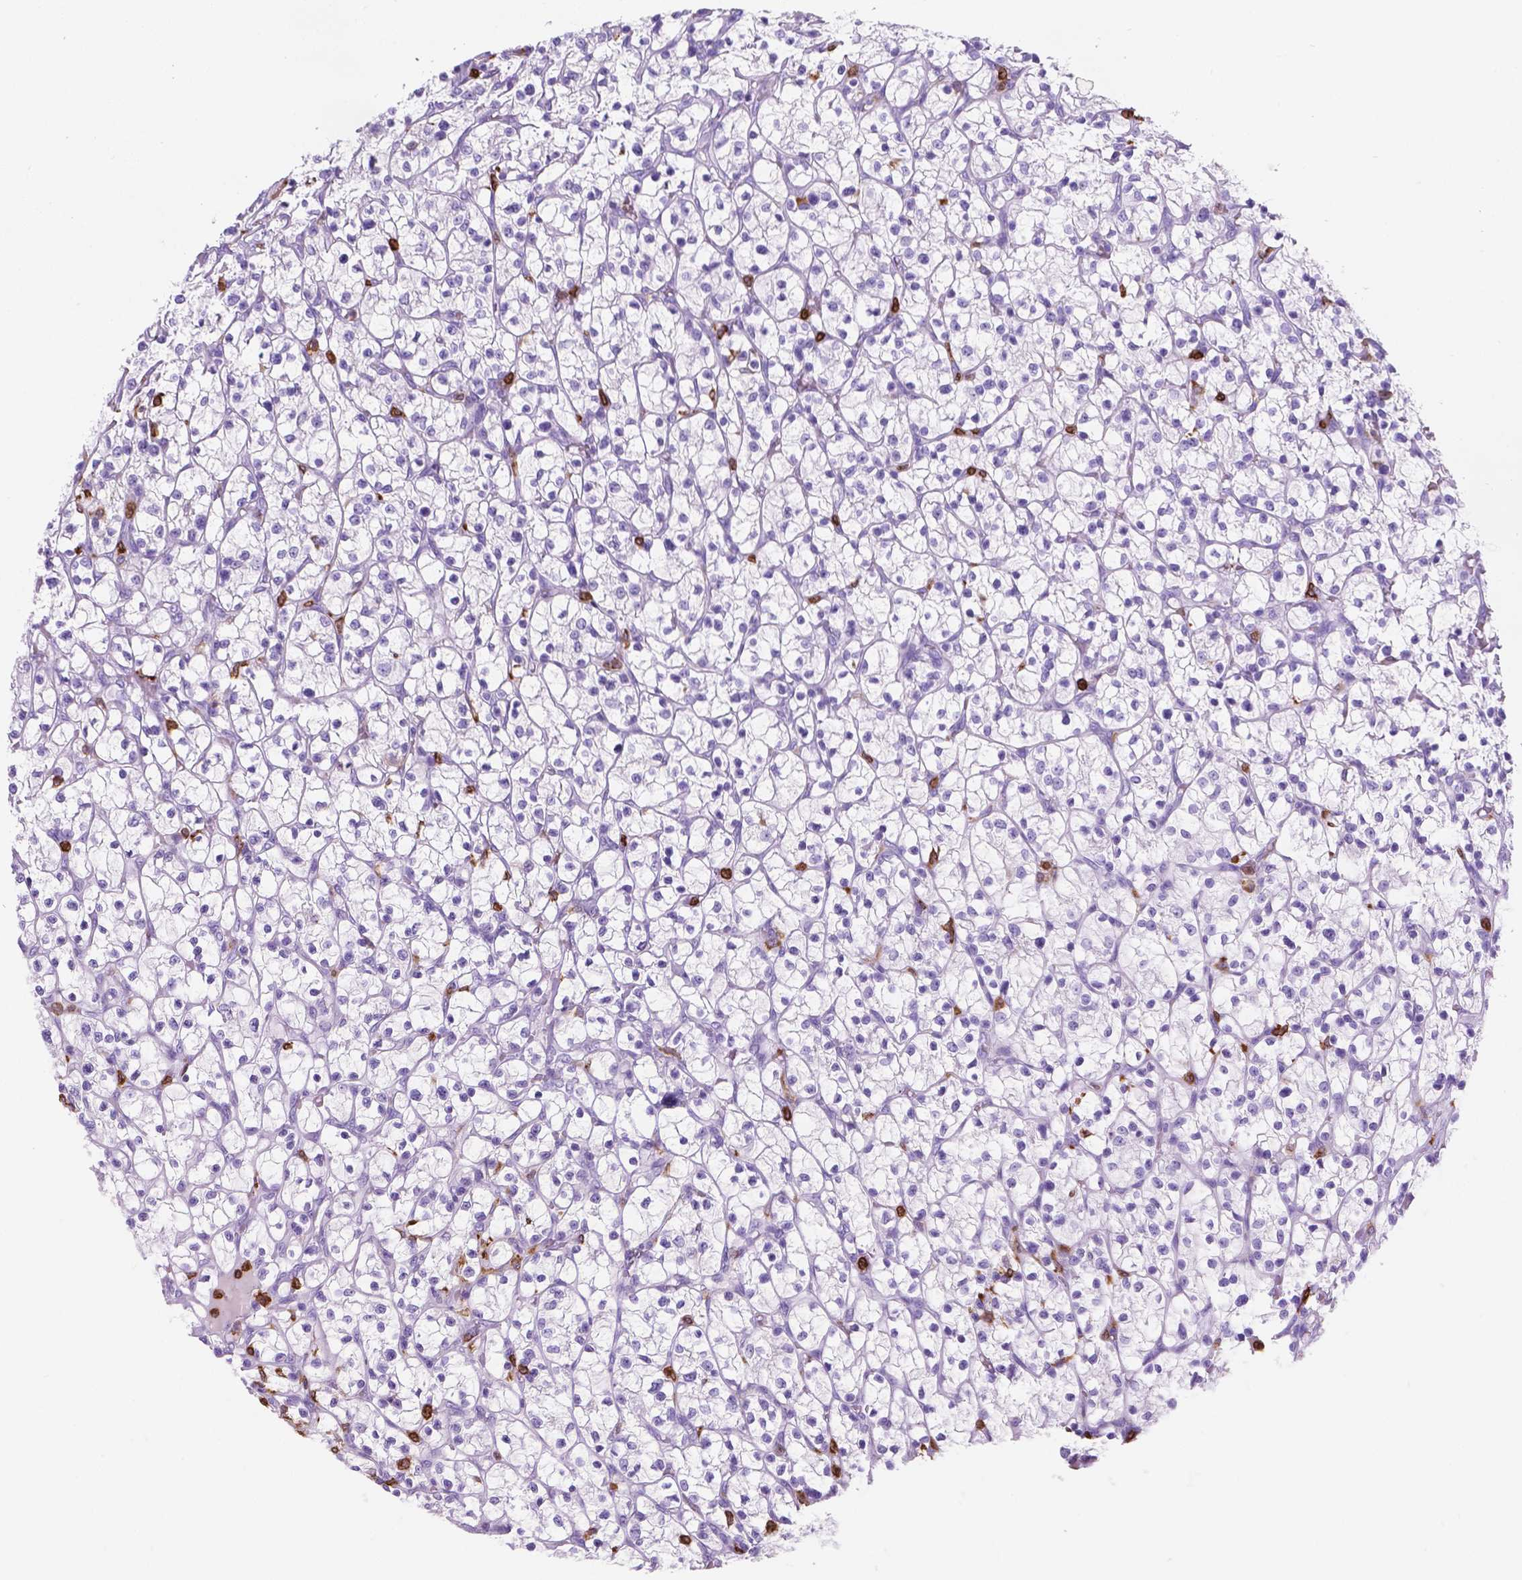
{"staining": {"intensity": "negative", "quantity": "none", "location": "none"}, "tissue": "renal cancer", "cell_type": "Tumor cells", "image_type": "cancer", "snomed": [{"axis": "morphology", "description": "Adenocarcinoma, NOS"}, {"axis": "topography", "description": "Kidney"}], "caption": "High magnification brightfield microscopy of renal adenocarcinoma stained with DAB (3,3'-diaminobenzidine) (brown) and counterstained with hematoxylin (blue): tumor cells show no significant positivity.", "gene": "MACF1", "patient": {"sex": "female", "age": 64}}